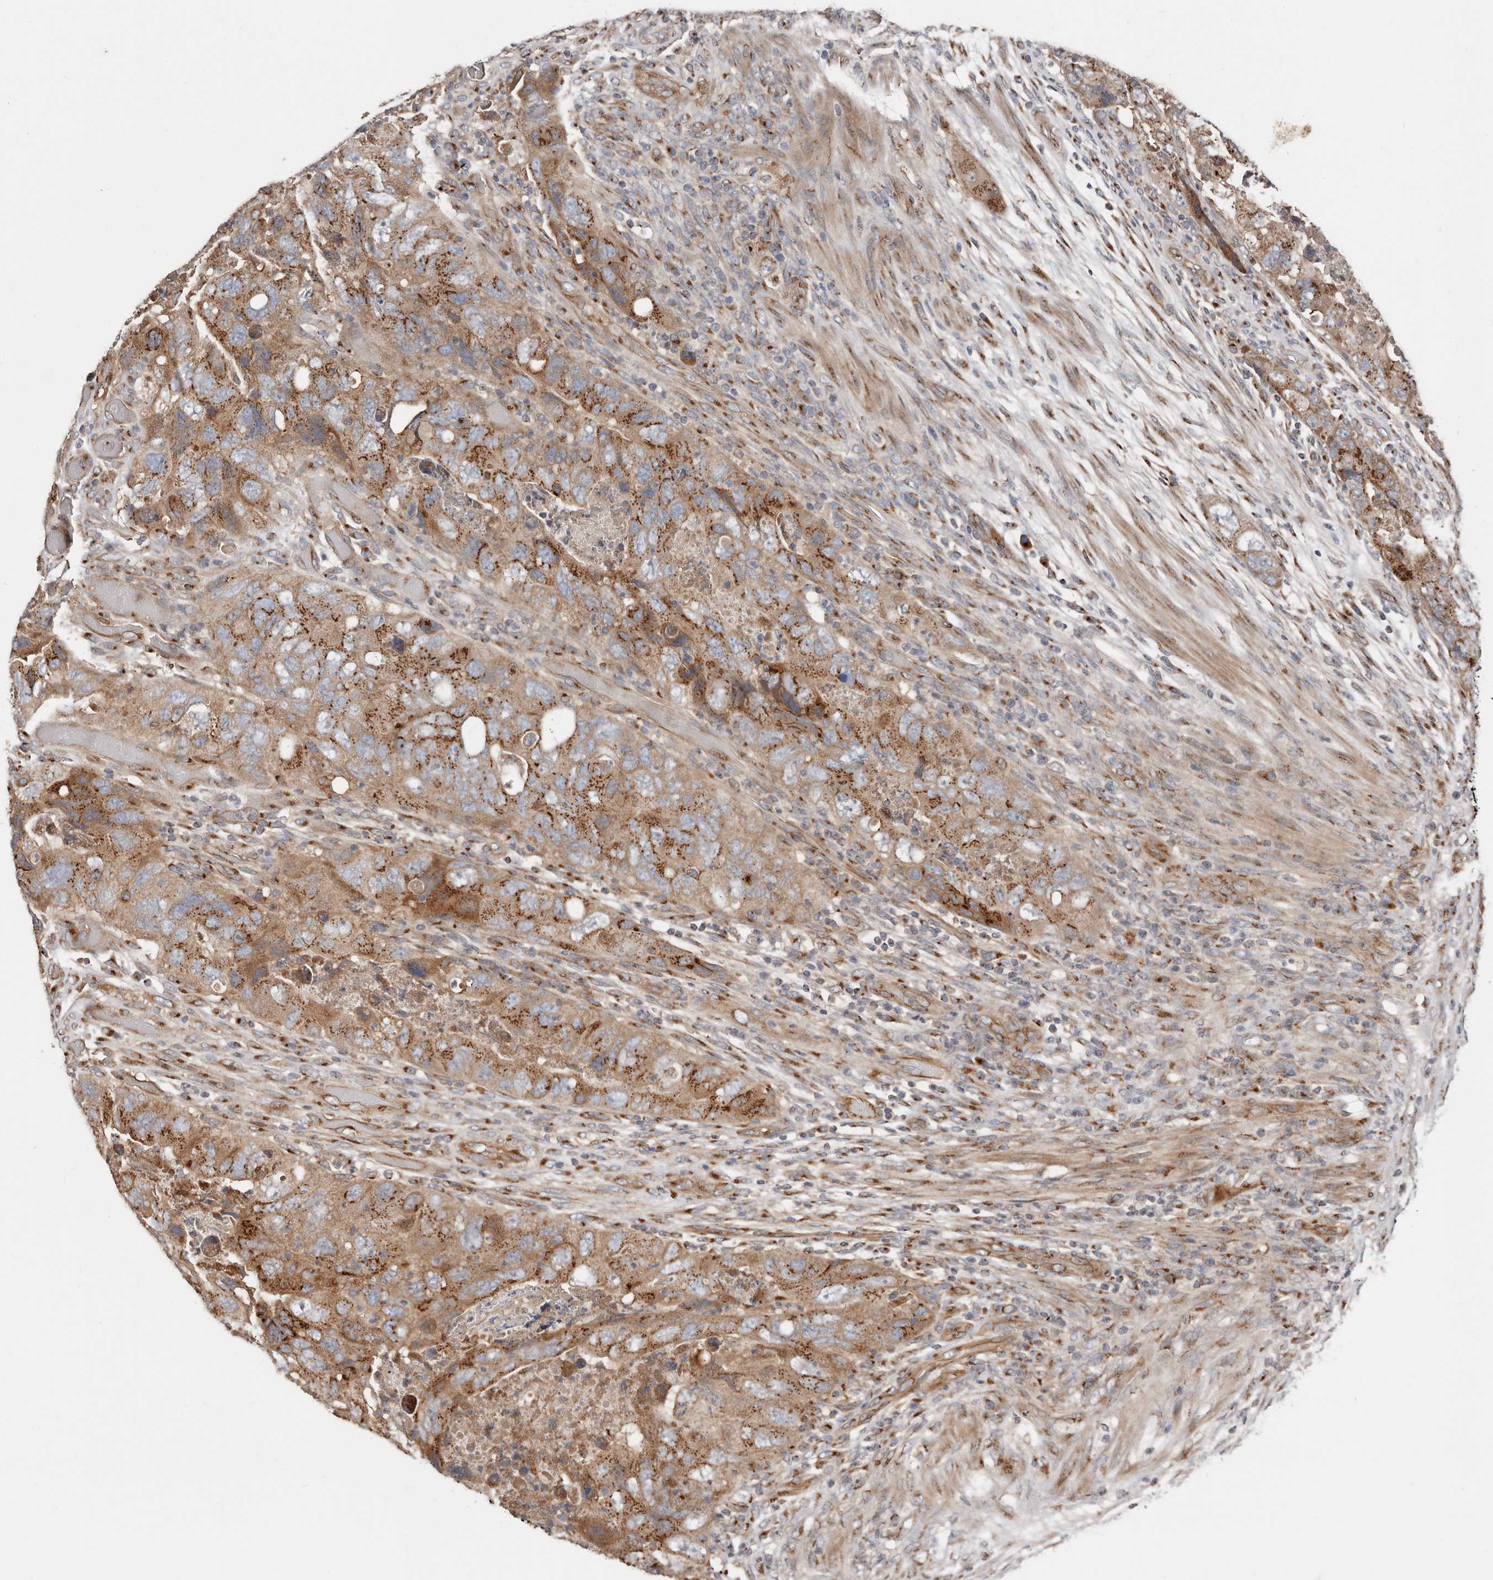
{"staining": {"intensity": "moderate", "quantity": ">75%", "location": "cytoplasmic/membranous"}, "tissue": "colorectal cancer", "cell_type": "Tumor cells", "image_type": "cancer", "snomed": [{"axis": "morphology", "description": "Adenocarcinoma, NOS"}, {"axis": "topography", "description": "Rectum"}], "caption": "A brown stain shows moderate cytoplasmic/membranous expression of a protein in human colorectal adenocarcinoma tumor cells. (Stains: DAB (3,3'-diaminobenzidine) in brown, nuclei in blue, Microscopy: brightfield microscopy at high magnification).", "gene": "COG1", "patient": {"sex": "male", "age": 63}}